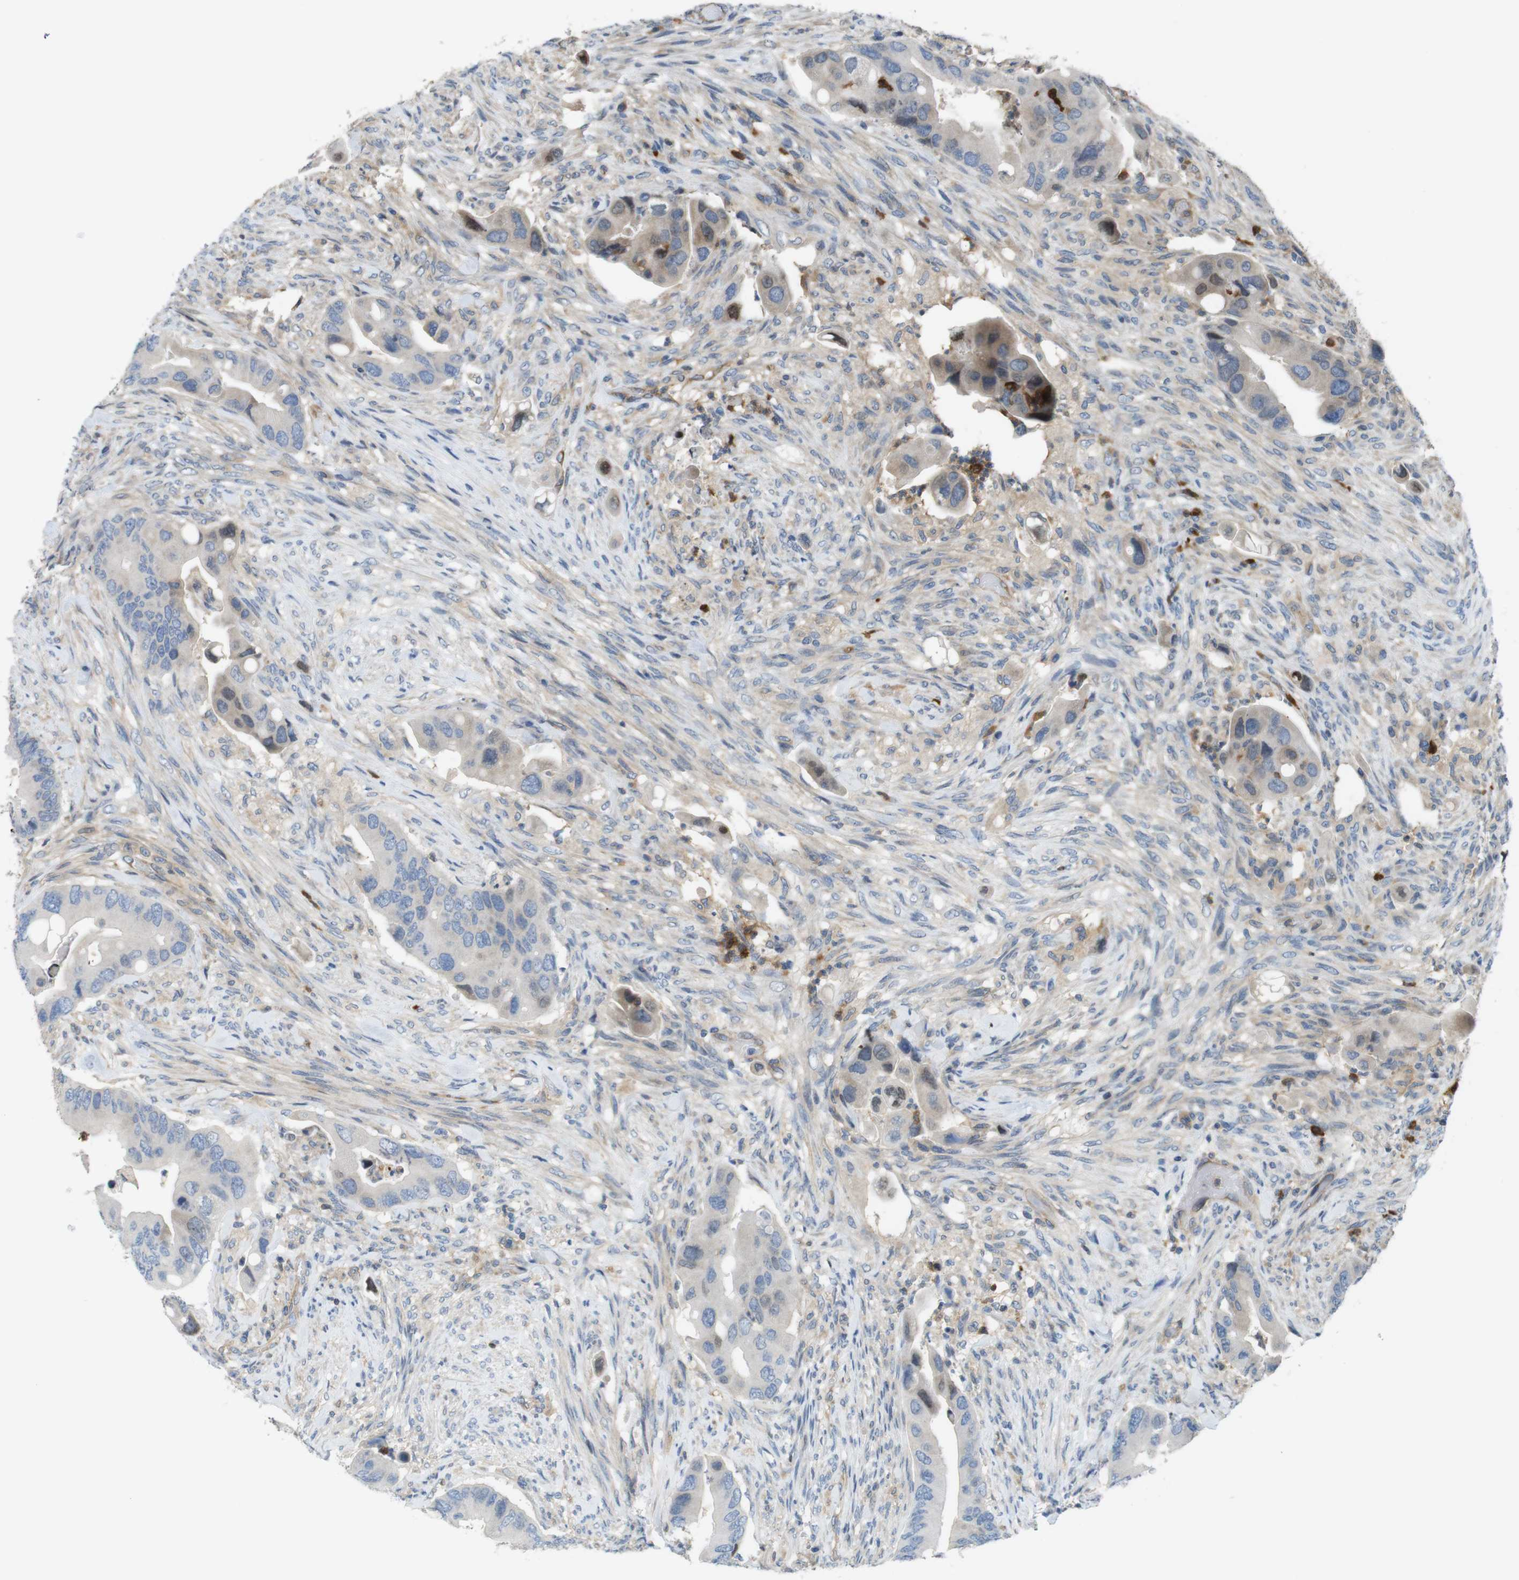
{"staining": {"intensity": "negative", "quantity": "none", "location": "none"}, "tissue": "colorectal cancer", "cell_type": "Tumor cells", "image_type": "cancer", "snomed": [{"axis": "morphology", "description": "Adenocarcinoma, NOS"}, {"axis": "topography", "description": "Rectum"}], "caption": "Human adenocarcinoma (colorectal) stained for a protein using immunohistochemistry (IHC) exhibits no staining in tumor cells.", "gene": "PCDH10", "patient": {"sex": "female", "age": 57}}